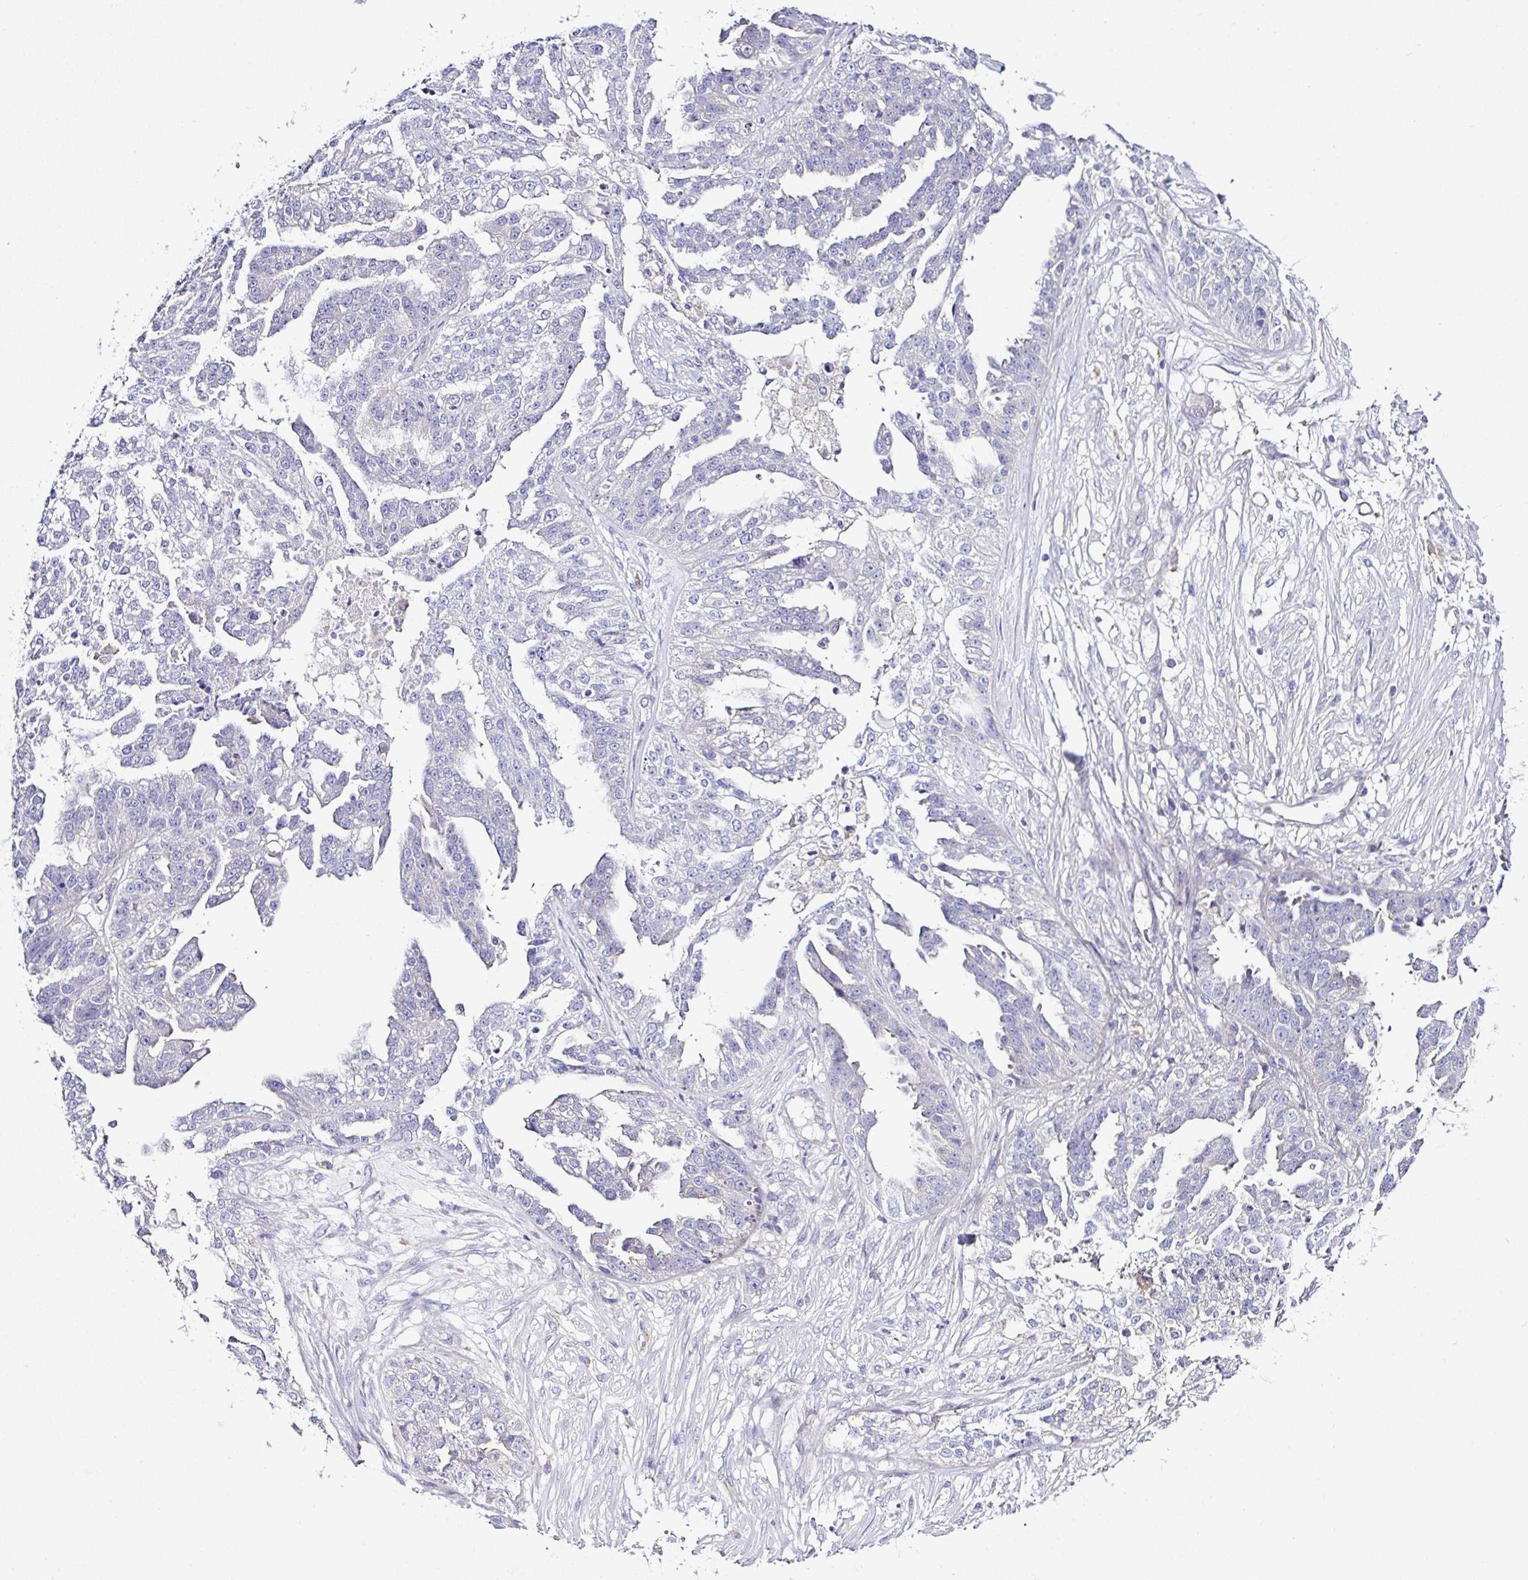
{"staining": {"intensity": "negative", "quantity": "none", "location": "none"}, "tissue": "ovarian cancer", "cell_type": "Tumor cells", "image_type": "cancer", "snomed": [{"axis": "morphology", "description": "Cystadenocarcinoma, serous, NOS"}, {"axis": "topography", "description": "Ovary"}], "caption": "Ovarian cancer stained for a protein using immunohistochemistry (IHC) exhibits no positivity tumor cells.", "gene": "OR4P4", "patient": {"sex": "female", "age": 58}}